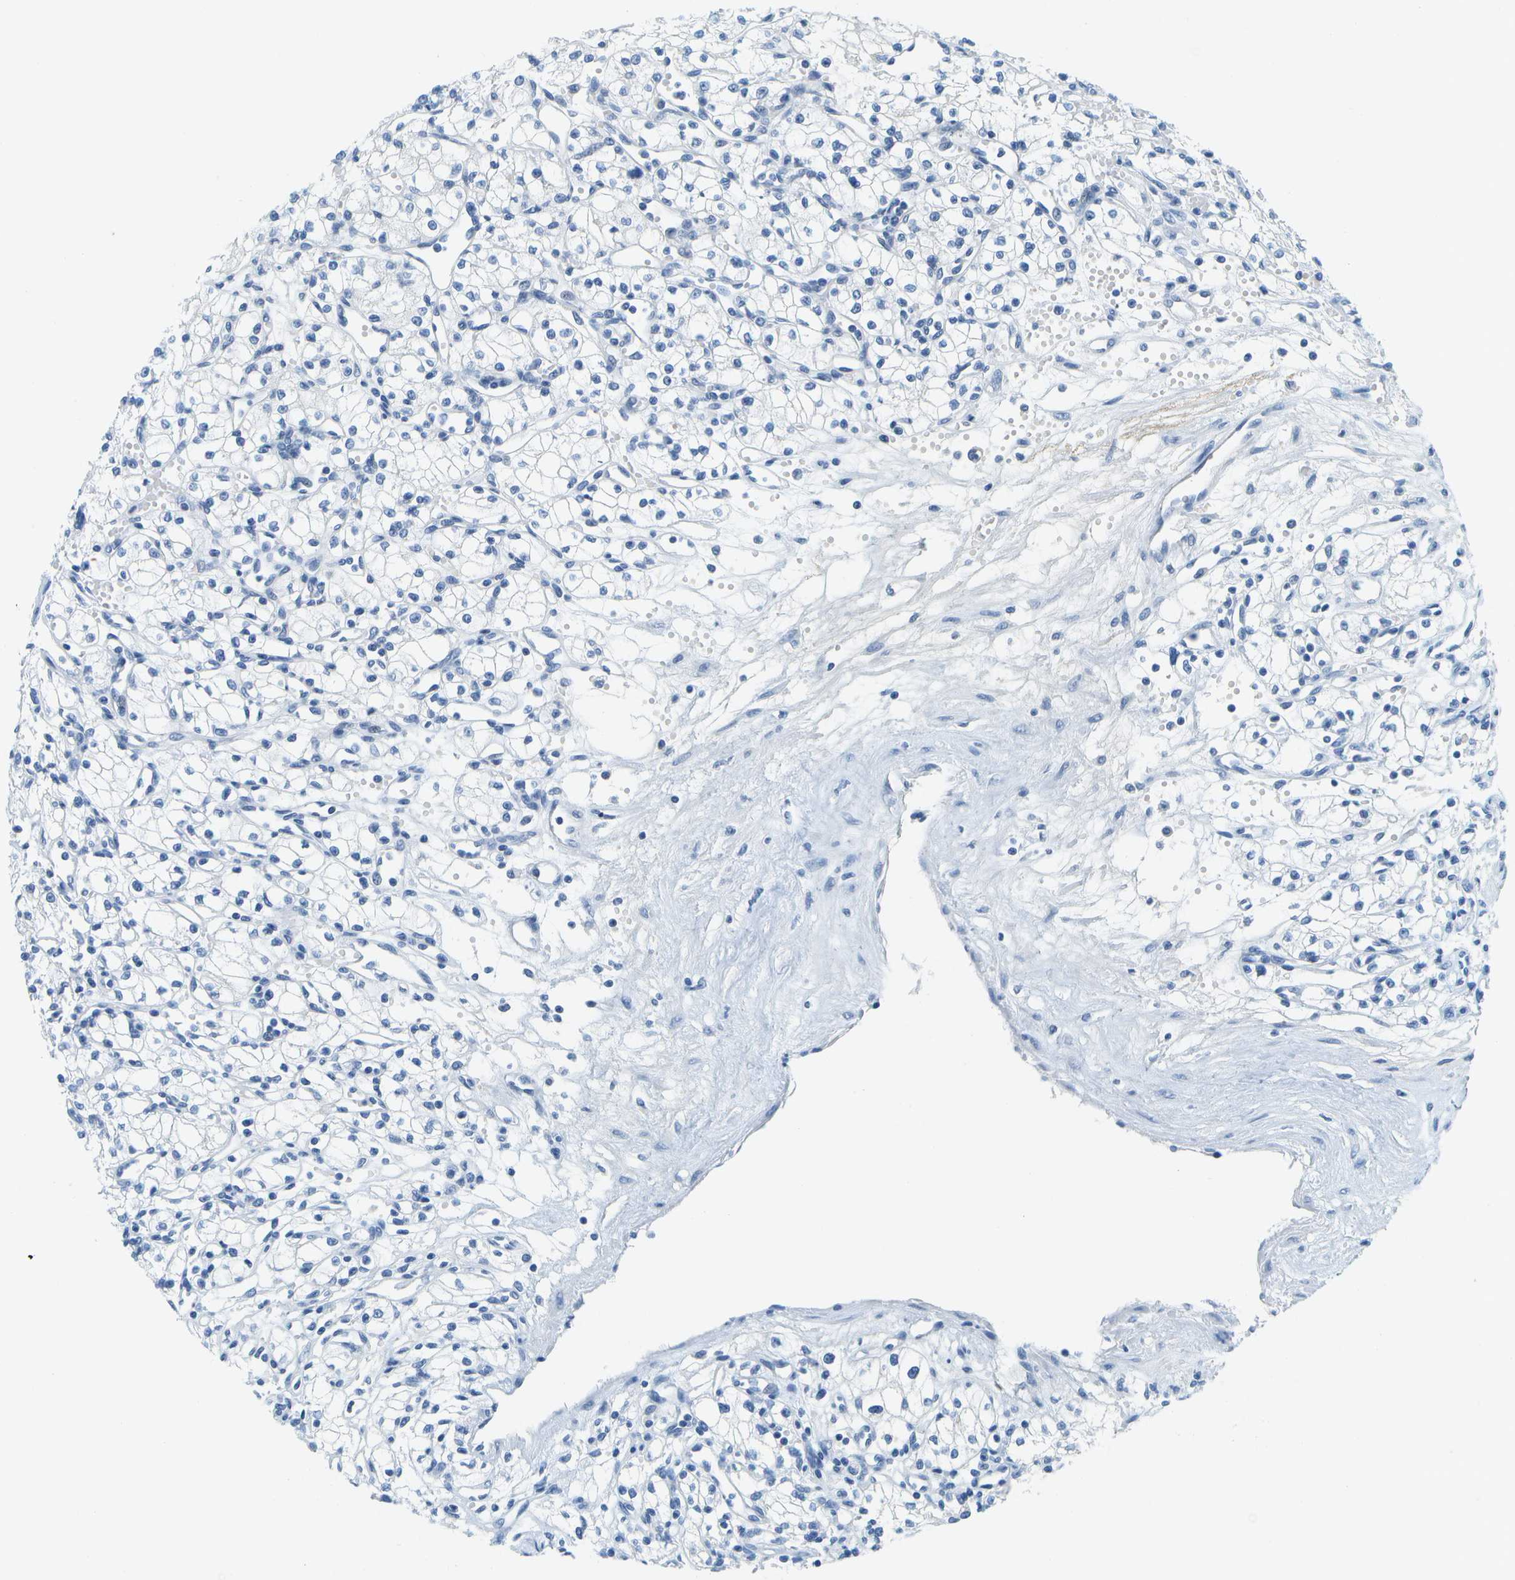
{"staining": {"intensity": "negative", "quantity": "none", "location": "none"}, "tissue": "renal cancer", "cell_type": "Tumor cells", "image_type": "cancer", "snomed": [{"axis": "morphology", "description": "Normal tissue, NOS"}, {"axis": "morphology", "description": "Adenocarcinoma, NOS"}, {"axis": "topography", "description": "Kidney"}], "caption": "Immunohistochemistry (IHC) of renal adenocarcinoma demonstrates no staining in tumor cells. (DAB IHC with hematoxylin counter stain).", "gene": "SERPINA1", "patient": {"sex": "male", "age": 59}}